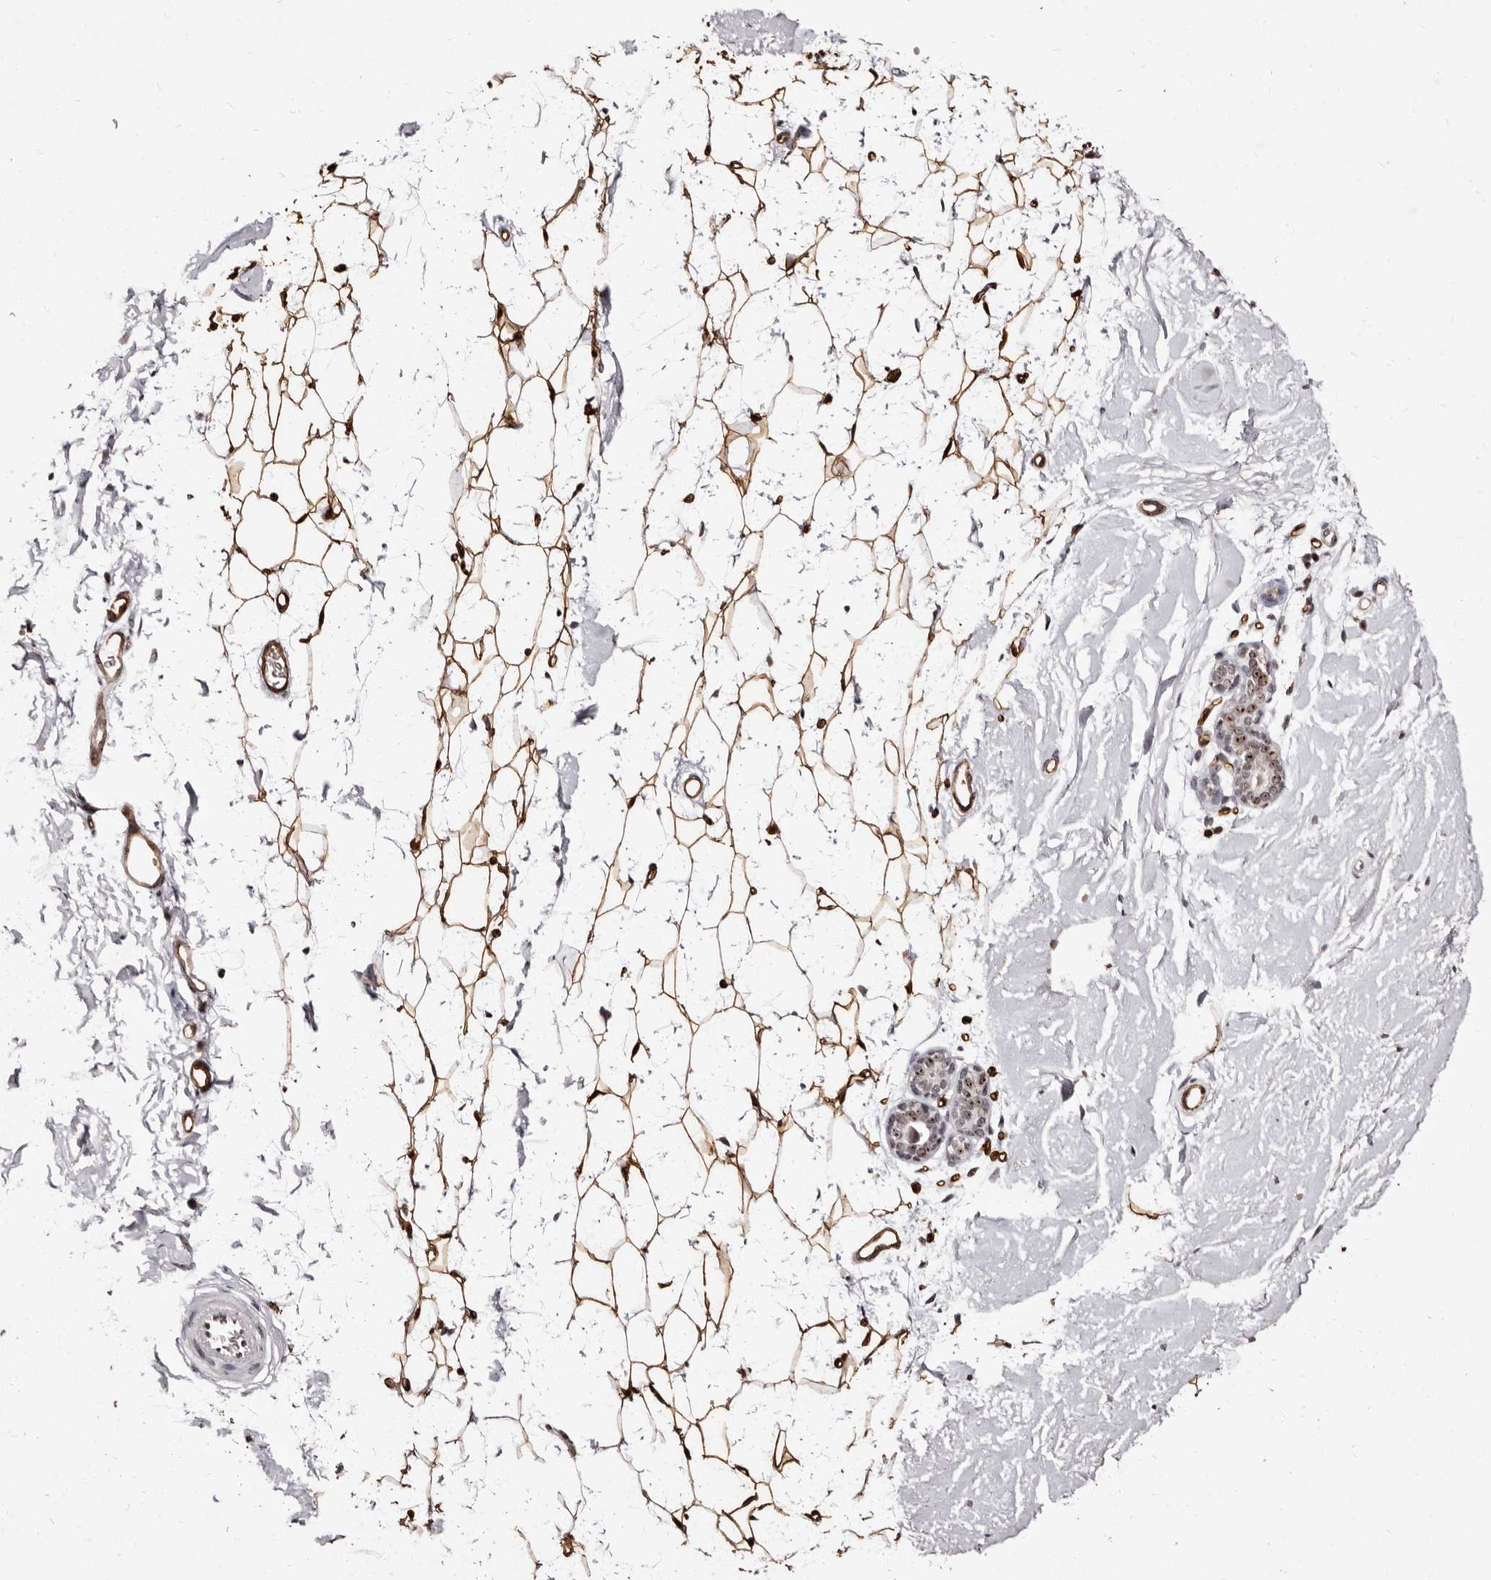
{"staining": {"intensity": "strong", "quantity": ">75%", "location": "cytoplasmic/membranous,nuclear"}, "tissue": "adipose tissue", "cell_type": "Adipocytes", "image_type": "normal", "snomed": [{"axis": "morphology", "description": "Normal tissue, NOS"}, {"axis": "topography", "description": "Breast"}], "caption": "Protein staining demonstrates strong cytoplasmic/membranous,nuclear positivity in about >75% of adipocytes in normal adipose tissue.", "gene": "ANAPC11", "patient": {"sex": "female", "age": 23}}